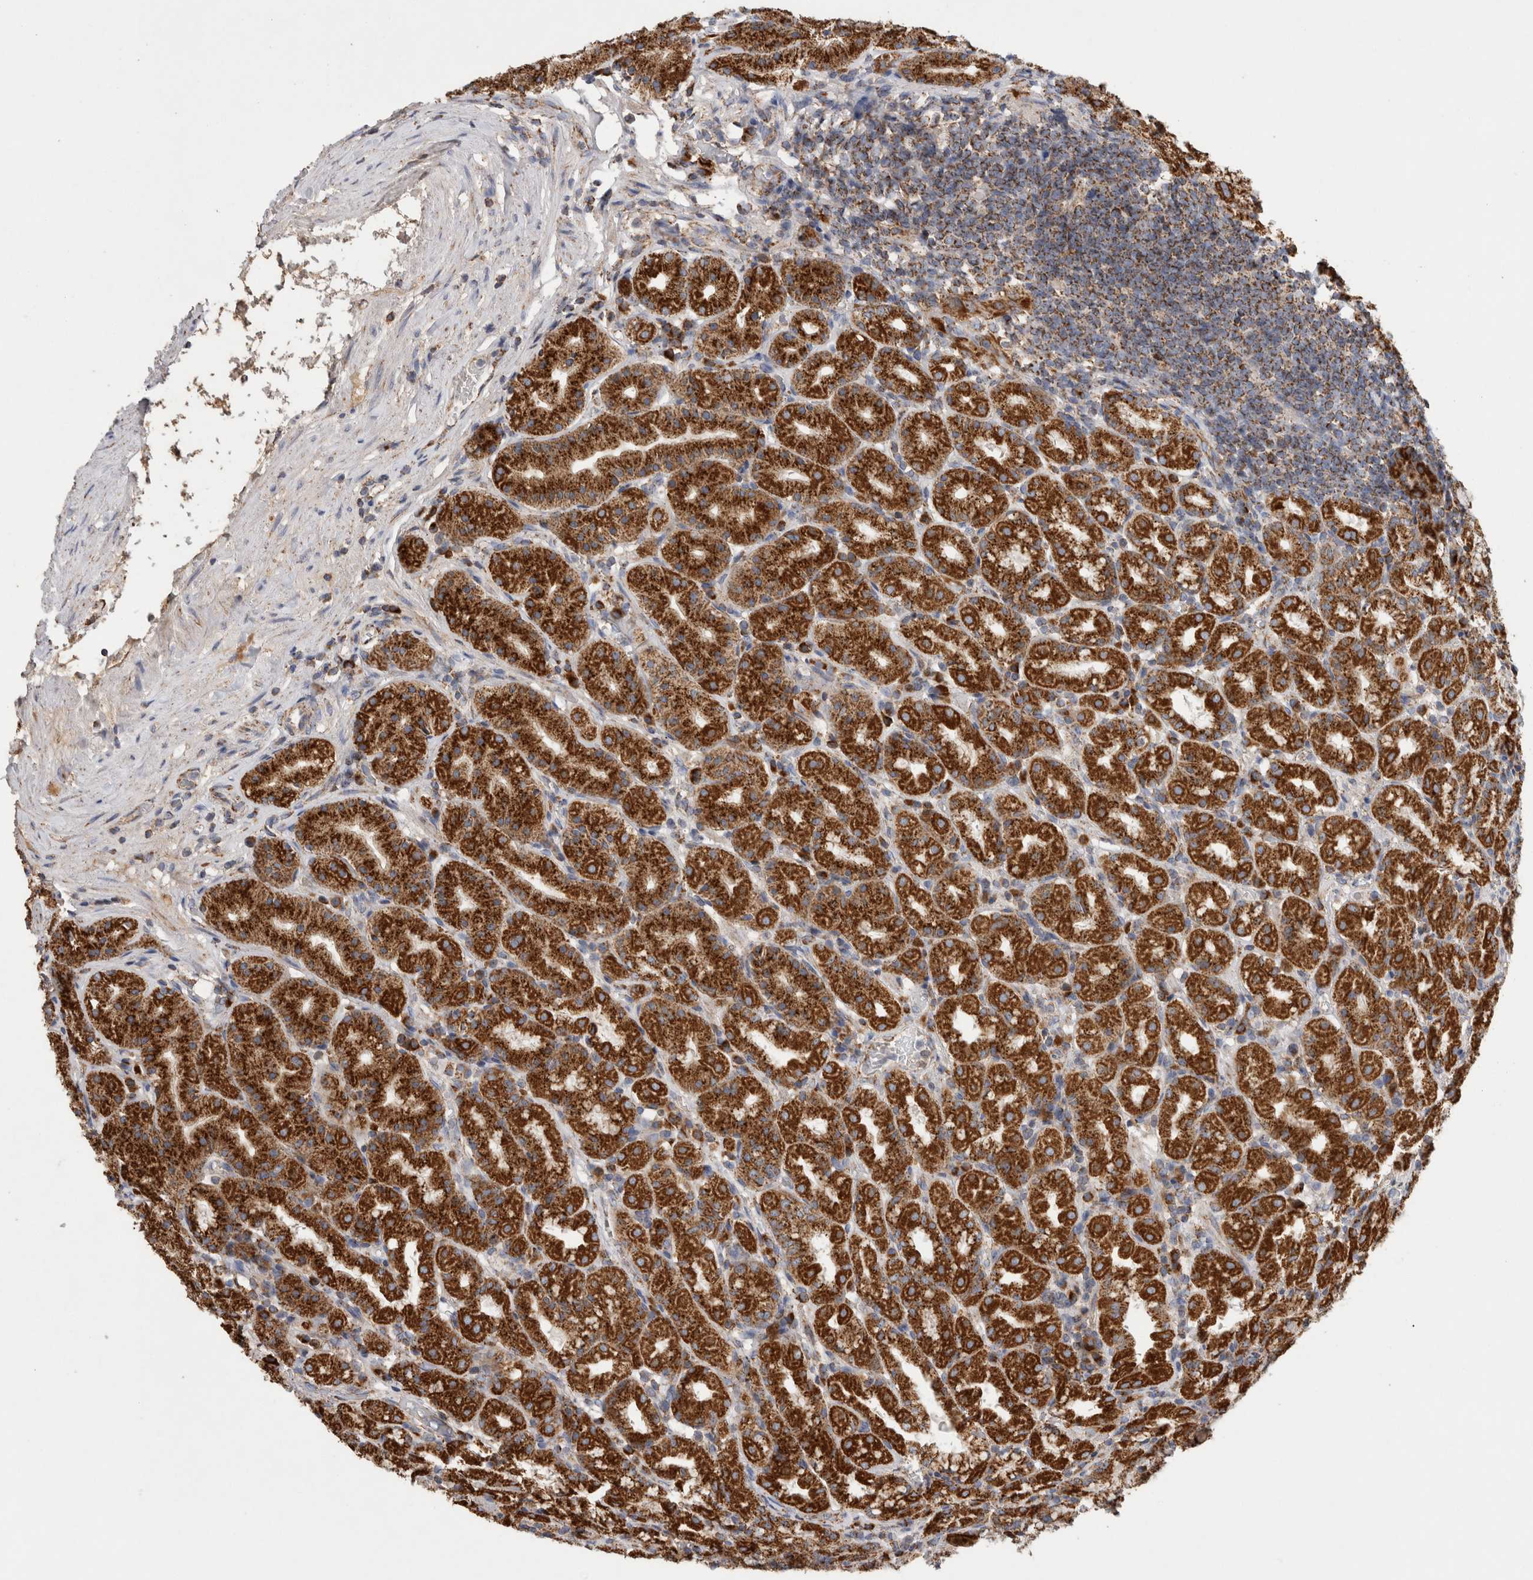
{"staining": {"intensity": "strong", "quantity": ">75%", "location": "cytoplasmic/membranous"}, "tissue": "stomach", "cell_type": "Glandular cells", "image_type": "normal", "snomed": [{"axis": "morphology", "description": "Normal tissue, NOS"}, {"axis": "topography", "description": "Stomach, lower"}], "caption": "The photomicrograph reveals staining of benign stomach, revealing strong cytoplasmic/membranous protein expression (brown color) within glandular cells.", "gene": "IARS2", "patient": {"sex": "female", "age": 56}}